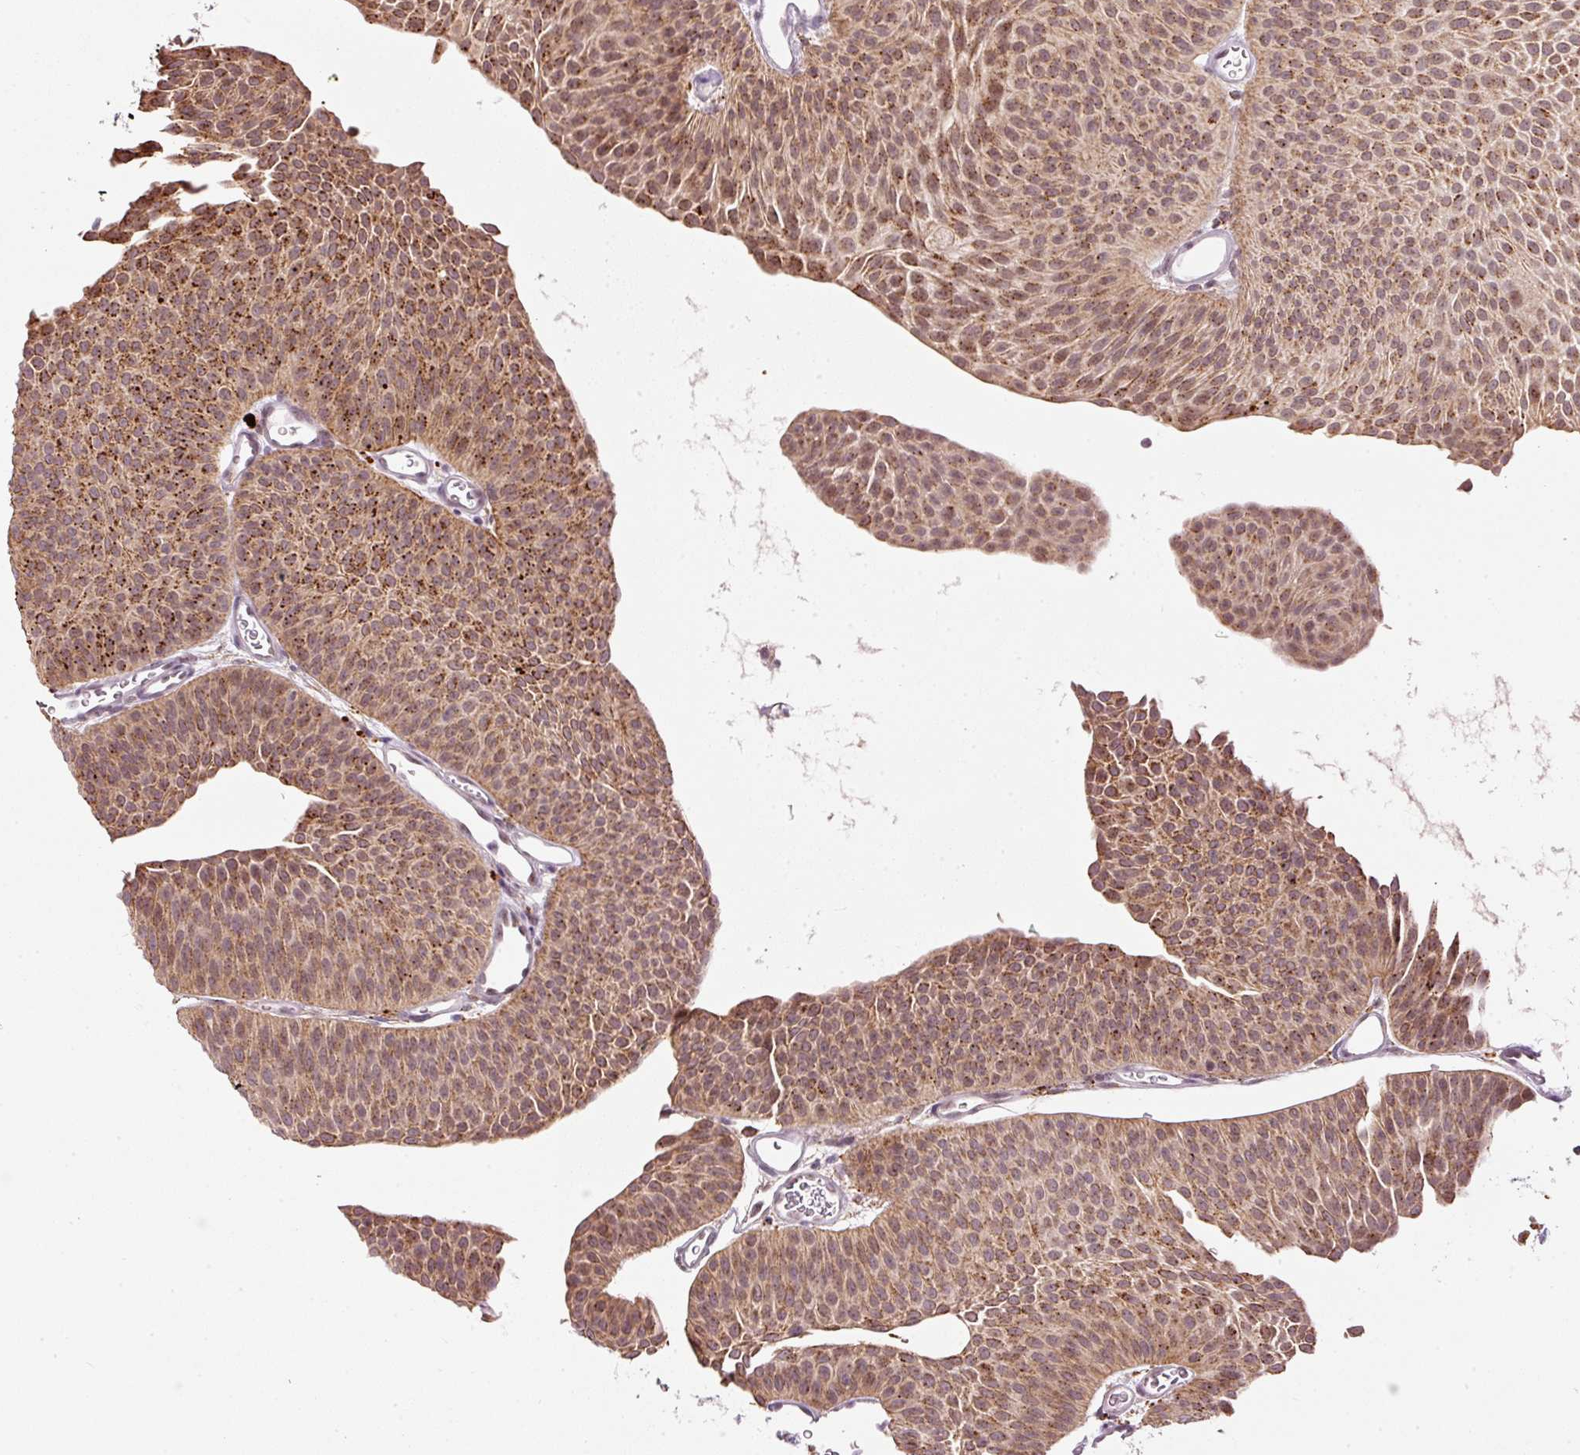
{"staining": {"intensity": "moderate", "quantity": ">75%", "location": "cytoplasmic/membranous"}, "tissue": "urothelial cancer", "cell_type": "Tumor cells", "image_type": "cancer", "snomed": [{"axis": "morphology", "description": "Urothelial carcinoma, Low grade"}, {"axis": "topography", "description": "Urinary bladder"}], "caption": "Tumor cells show medium levels of moderate cytoplasmic/membranous positivity in about >75% of cells in human urothelial carcinoma (low-grade).", "gene": "ZNF639", "patient": {"sex": "female", "age": 60}}